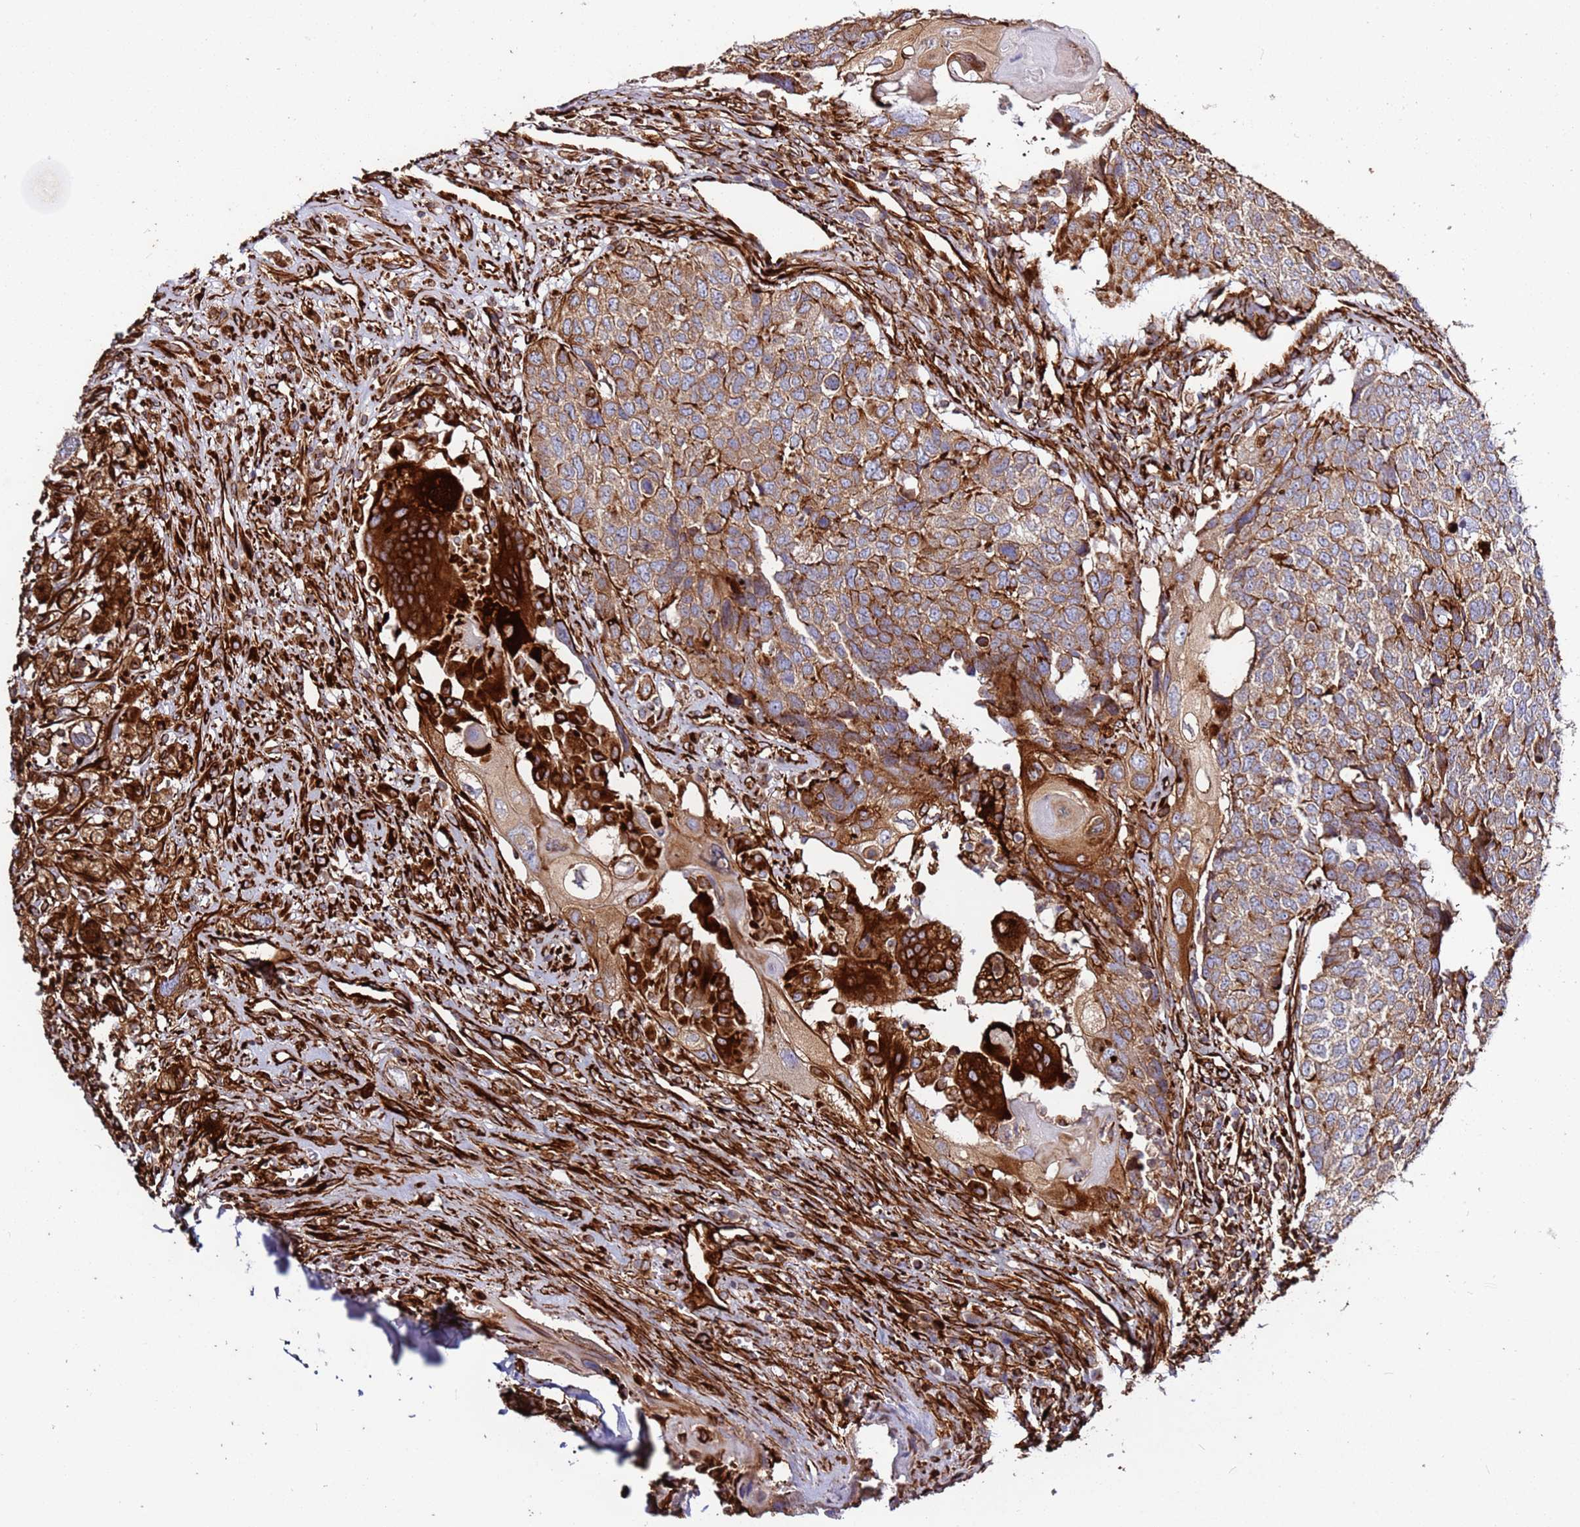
{"staining": {"intensity": "moderate", "quantity": ">75%", "location": "cytoplasmic/membranous"}, "tissue": "head and neck cancer", "cell_type": "Tumor cells", "image_type": "cancer", "snomed": [{"axis": "morphology", "description": "Squamous cell carcinoma, NOS"}, {"axis": "topography", "description": "Head-Neck"}], "caption": "A brown stain labels moderate cytoplasmic/membranous expression of a protein in human head and neck cancer tumor cells.", "gene": "MRGPRE", "patient": {"sex": "male", "age": 66}}